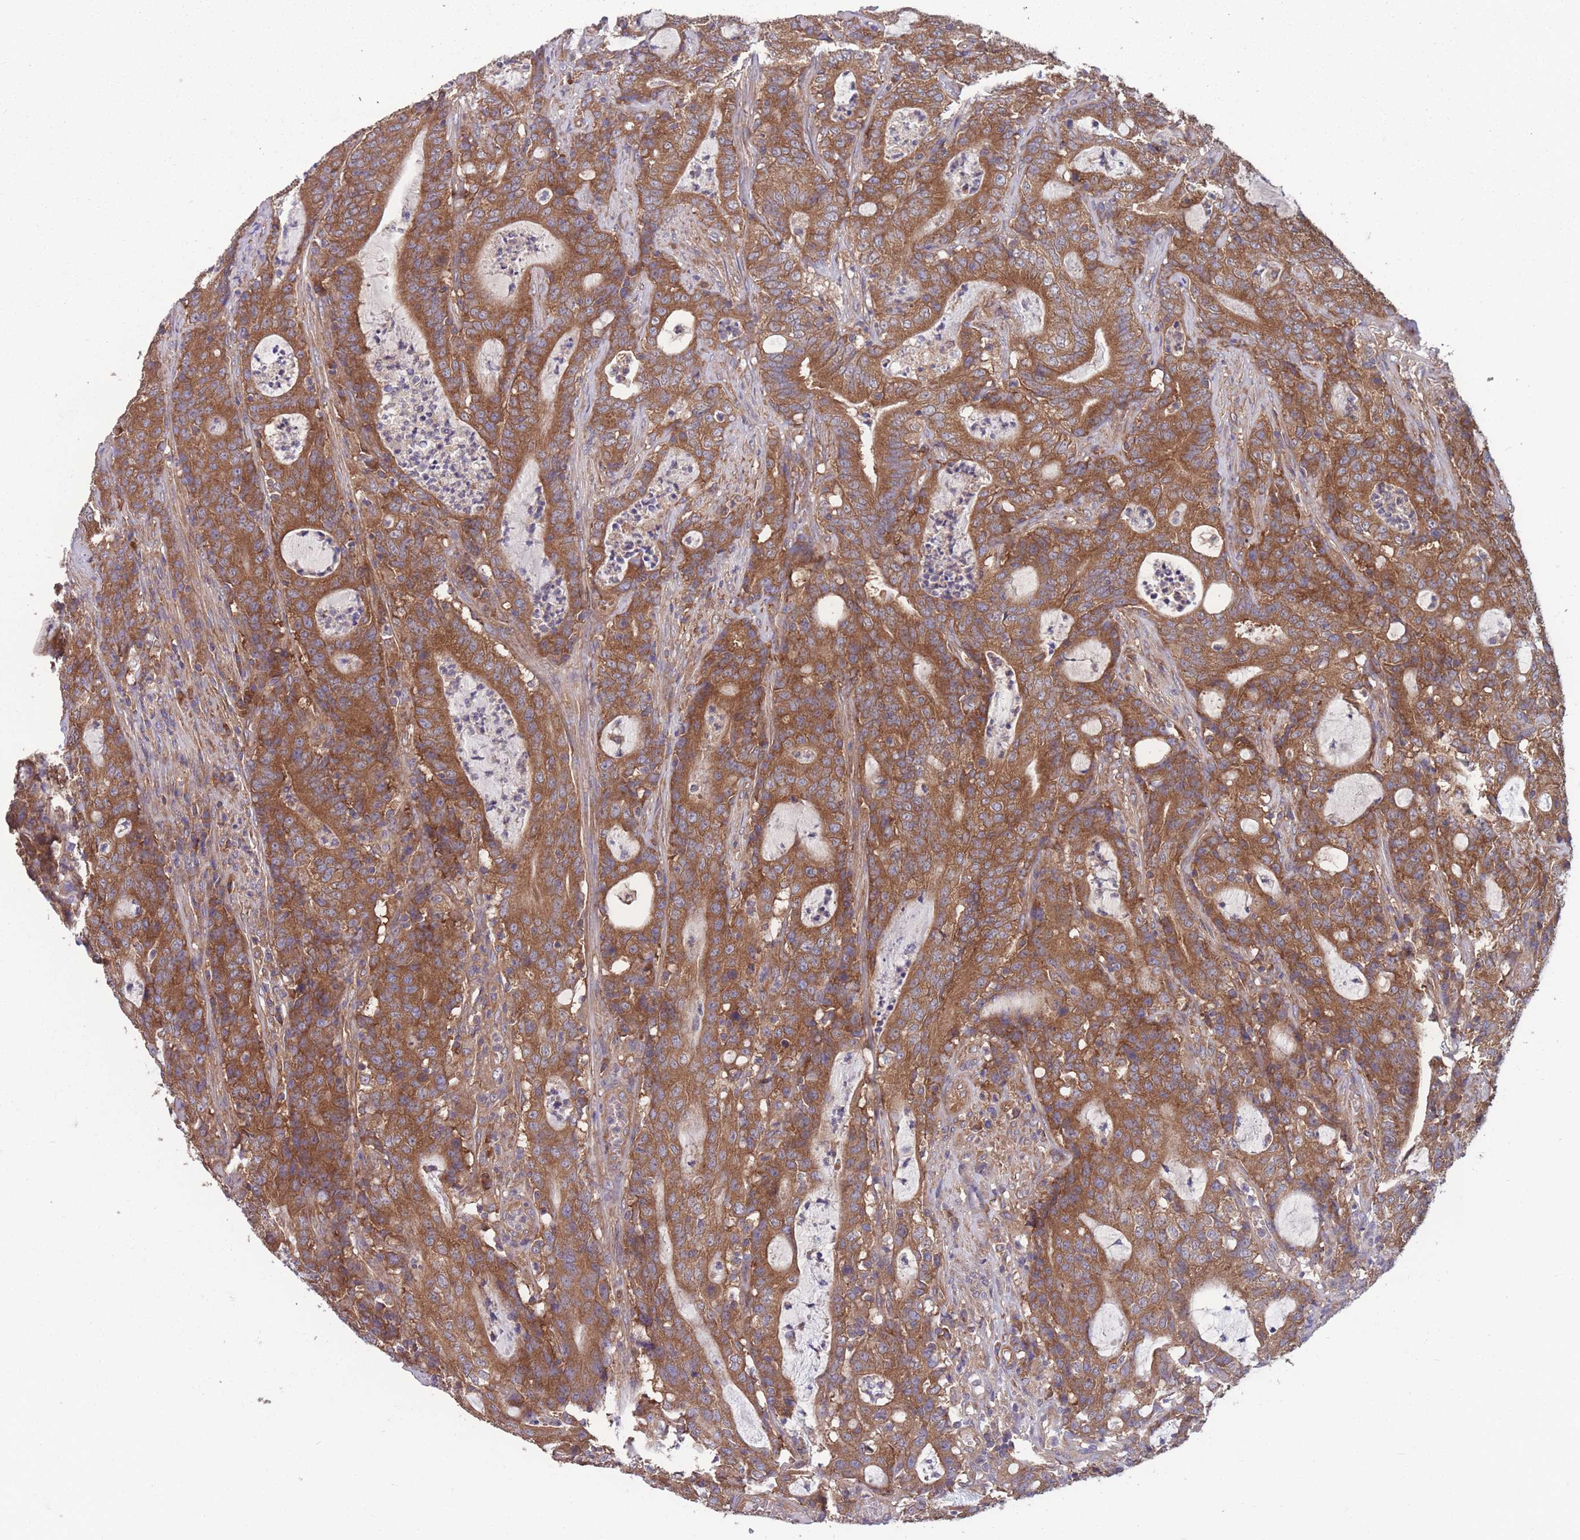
{"staining": {"intensity": "moderate", "quantity": ">75%", "location": "cytoplasmic/membranous"}, "tissue": "colorectal cancer", "cell_type": "Tumor cells", "image_type": "cancer", "snomed": [{"axis": "morphology", "description": "Adenocarcinoma, NOS"}, {"axis": "topography", "description": "Colon"}], "caption": "A micrograph of human colorectal cancer (adenocarcinoma) stained for a protein shows moderate cytoplasmic/membranous brown staining in tumor cells. The staining is performed using DAB (3,3'-diaminobenzidine) brown chromogen to label protein expression. The nuclei are counter-stained blue using hematoxylin.", "gene": "ZPR1", "patient": {"sex": "male", "age": 83}}